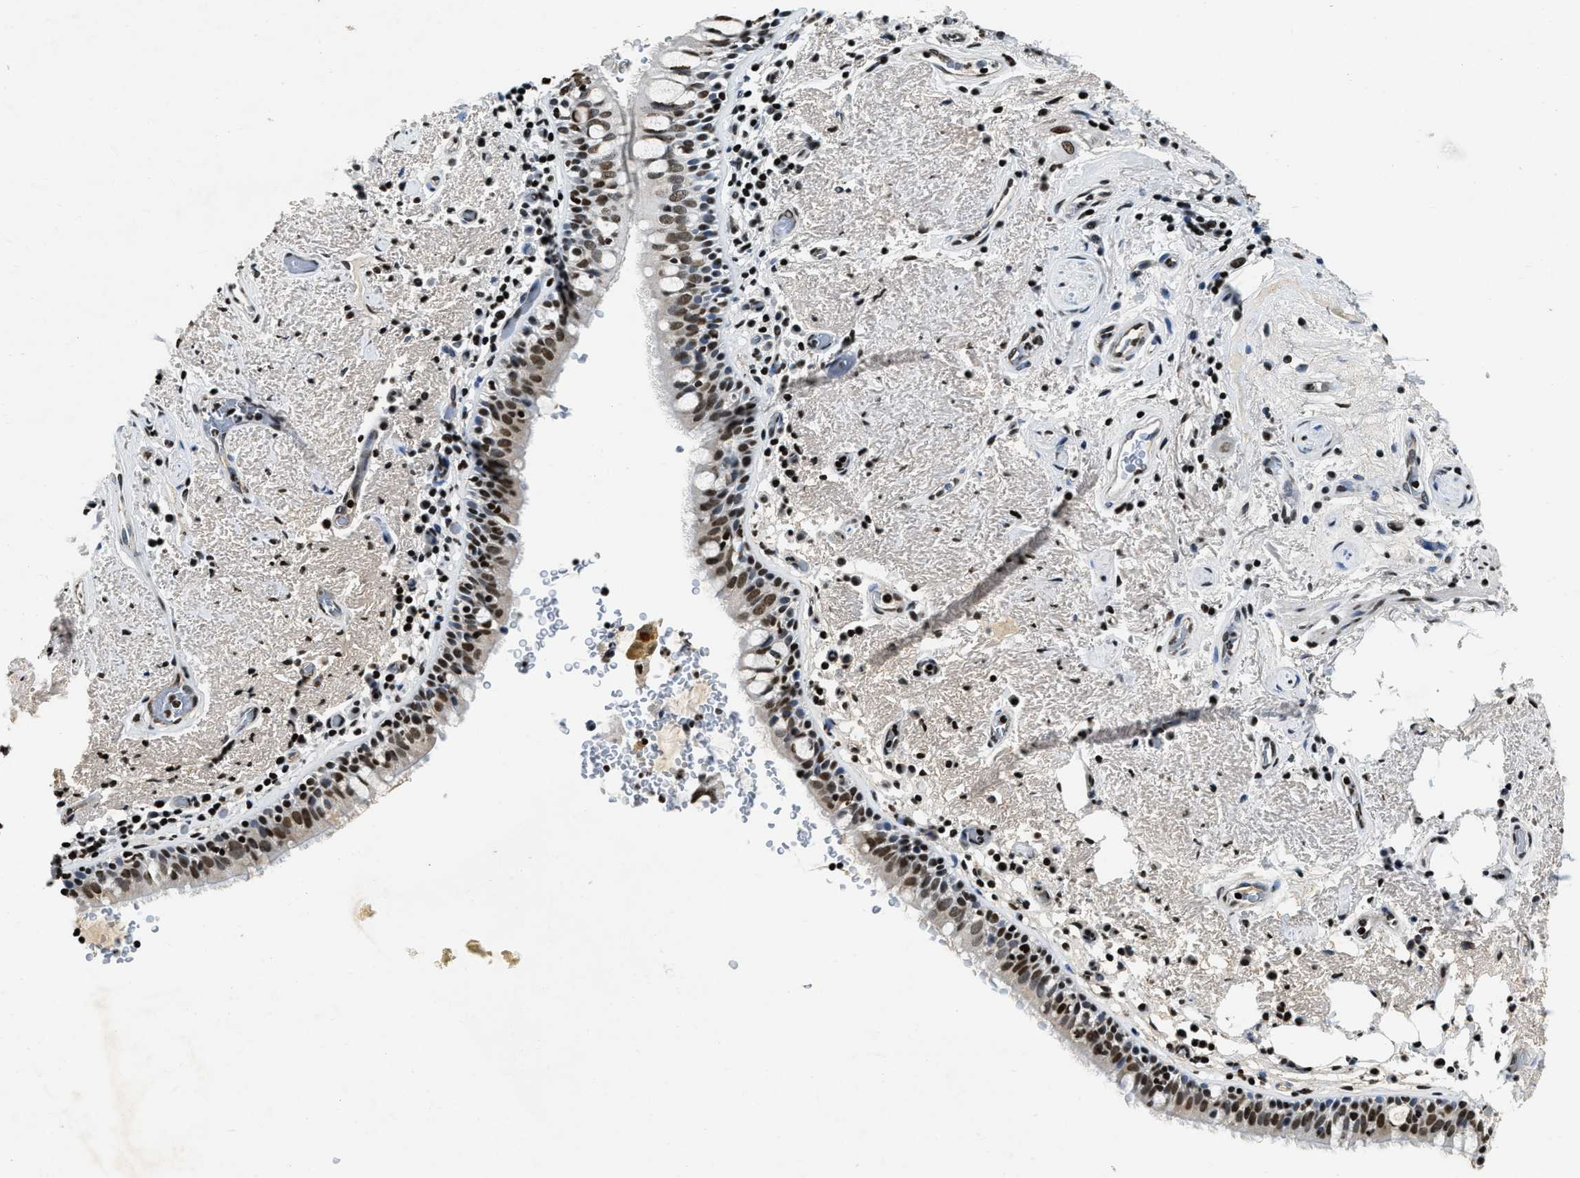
{"staining": {"intensity": "moderate", "quantity": "25%-75%", "location": "nuclear"}, "tissue": "bronchus", "cell_type": "Respiratory epithelial cells", "image_type": "normal", "snomed": [{"axis": "morphology", "description": "Normal tissue, NOS"}, {"axis": "morphology", "description": "Inflammation, NOS"}, {"axis": "topography", "description": "Cartilage tissue"}, {"axis": "topography", "description": "Bronchus"}], "caption": "DAB immunohistochemical staining of normal bronchus demonstrates moderate nuclear protein expression in approximately 25%-75% of respiratory epithelial cells. The protein of interest is shown in brown color, while the nuclei are stained blue.", "gene": "CCNE1", "patient": {"sex": "male", "age": 77}}